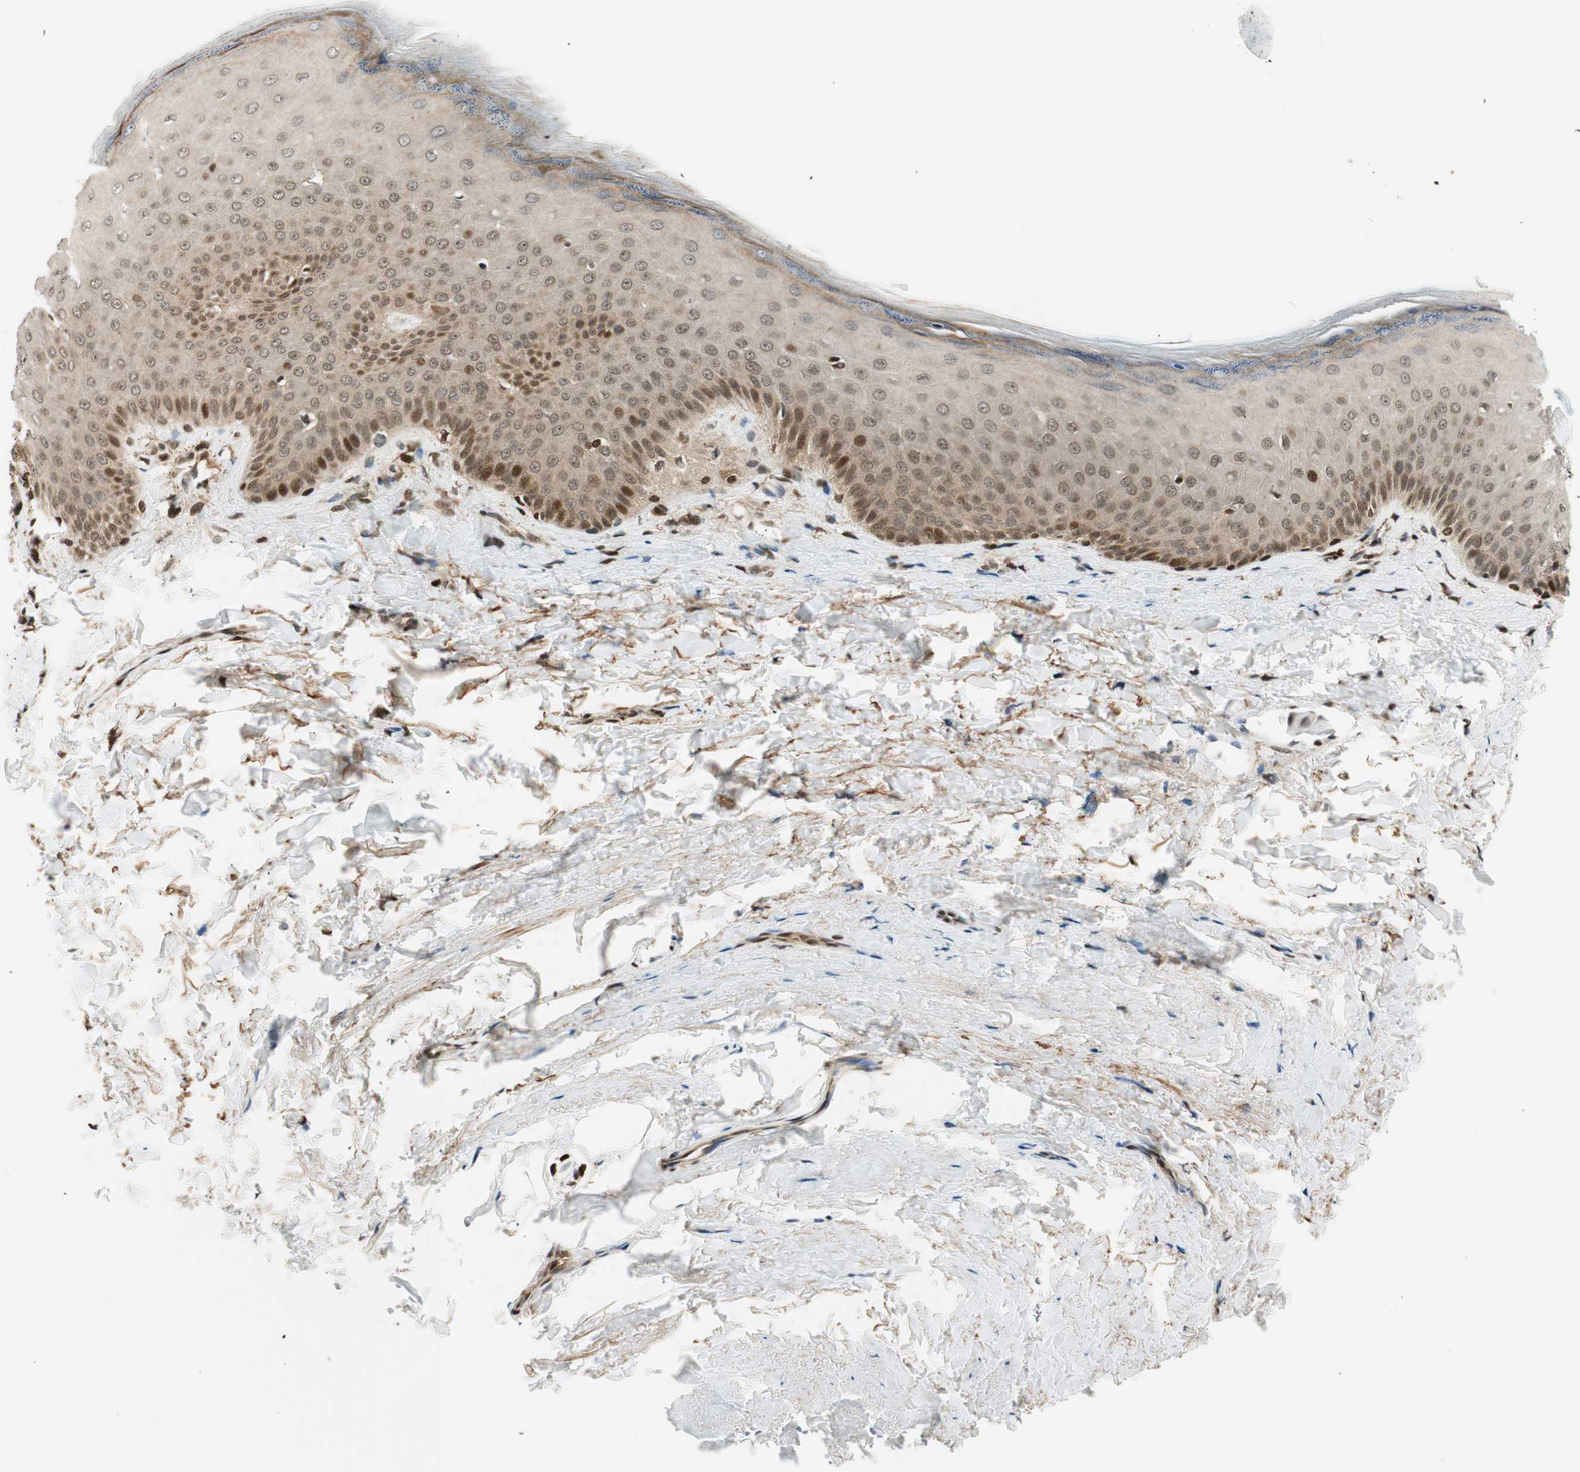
{"staining": {"intensity": "strong", "quantity": ">75%", "location": "cytoplasmic/membranous,nuclear"}, "tissue": "skin", "cell_type": "Epidermal cells", "image_type": "normal", "snomed": [{"axis": "morphology", "description": "Normal tissue, NOS"}, {"axis": "topography", "description": "Anal"}], "caption": "Strong cytoplasmic/membranous,nuclear expression for a protein is identified in about >75% of epidermal cells of benign skin using IHC.", "gene": "RING1", "patient": {"sex": "male", "age": 69}}